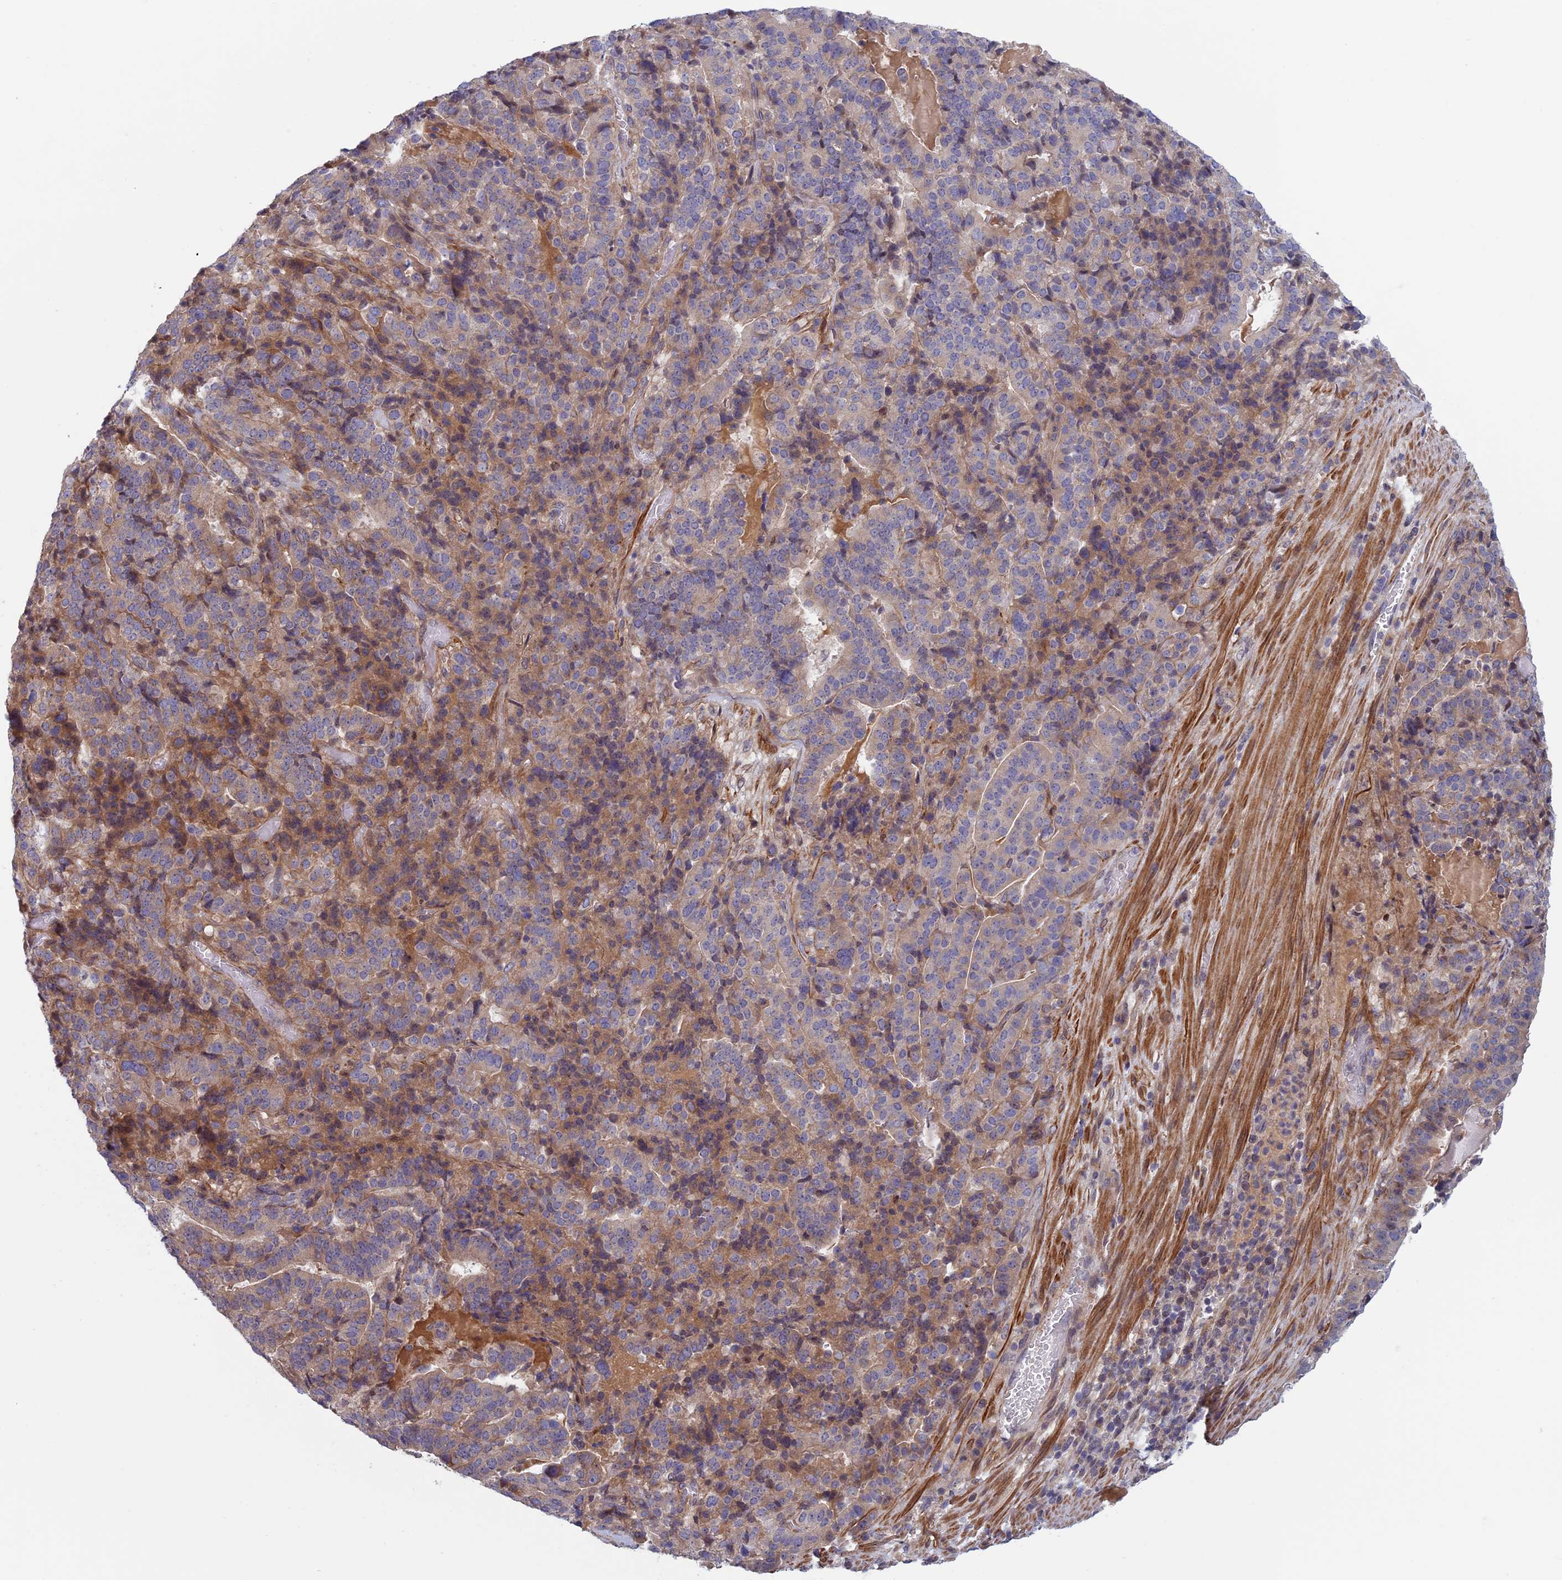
{"staining": {"intensity": "weak", "quantity": "25%-75%", "location": "cytoplasmic/membranous"}, "tissue": "stomach cancer", "cell_type": "Tumor cells", "image_type": "cancer", "snomed": [{"axis": "morphology", "description": "Adenocarcinoma, NOS"}, {"axis": "topography", "description": "Stomach"}], "caption": "DAB immunohistochemical staining of human stomach adenocarcinoma shows weak cytoplasmic/membranous protein positivity in about 25%-75% of tumor cells.", "gene": "FADS1", "patient": {"sex": "male", "age": 48}}